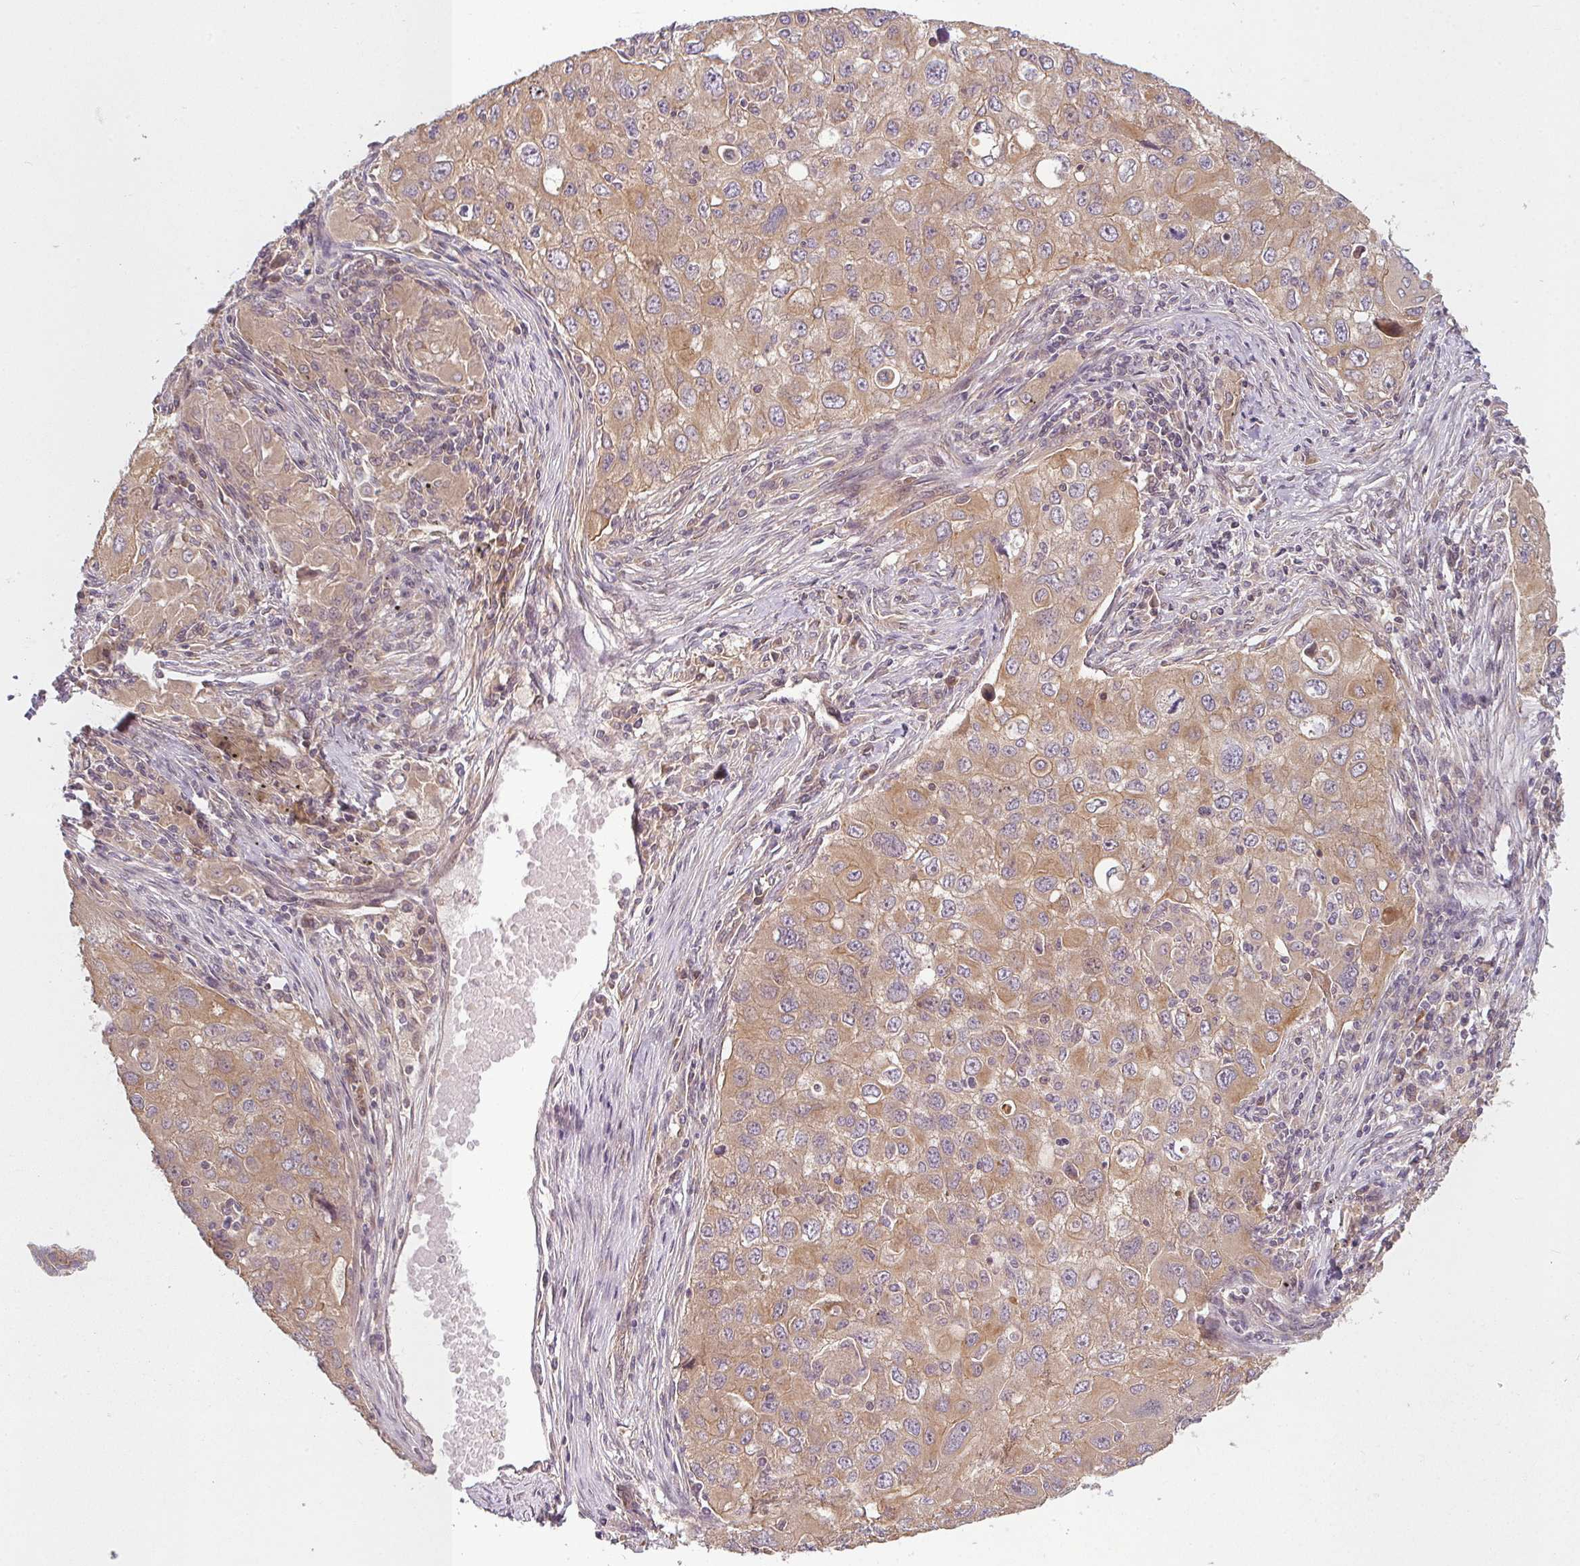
{"staining": {"intensity": "moderate", "quantity": ">75%", "location": "cytoplasmic/membranous"}, "tissue": "lung cancer", "cell_type": "Tumor cells", "image_type": "cancer", "snomed": [{"axis": "morphology", "description": "Adenocarcinoma, NOS"}, {"axis": "morphology", "description": "Adenocarcinoma, metastatic, NOS"}, {"axis": "topography", "description": "Lymph node"}, {"axis": "topography", "description": "Lung"}], "caption": "Metastatic adenocarcinoma (lung) was stained to show a protein in brown. There is medium levels of moderate cytoplasmic/membranous expression in about >75% of tumor cells.", "gene": "RNF31", "patient": {"sex": "female", "age": 42}}